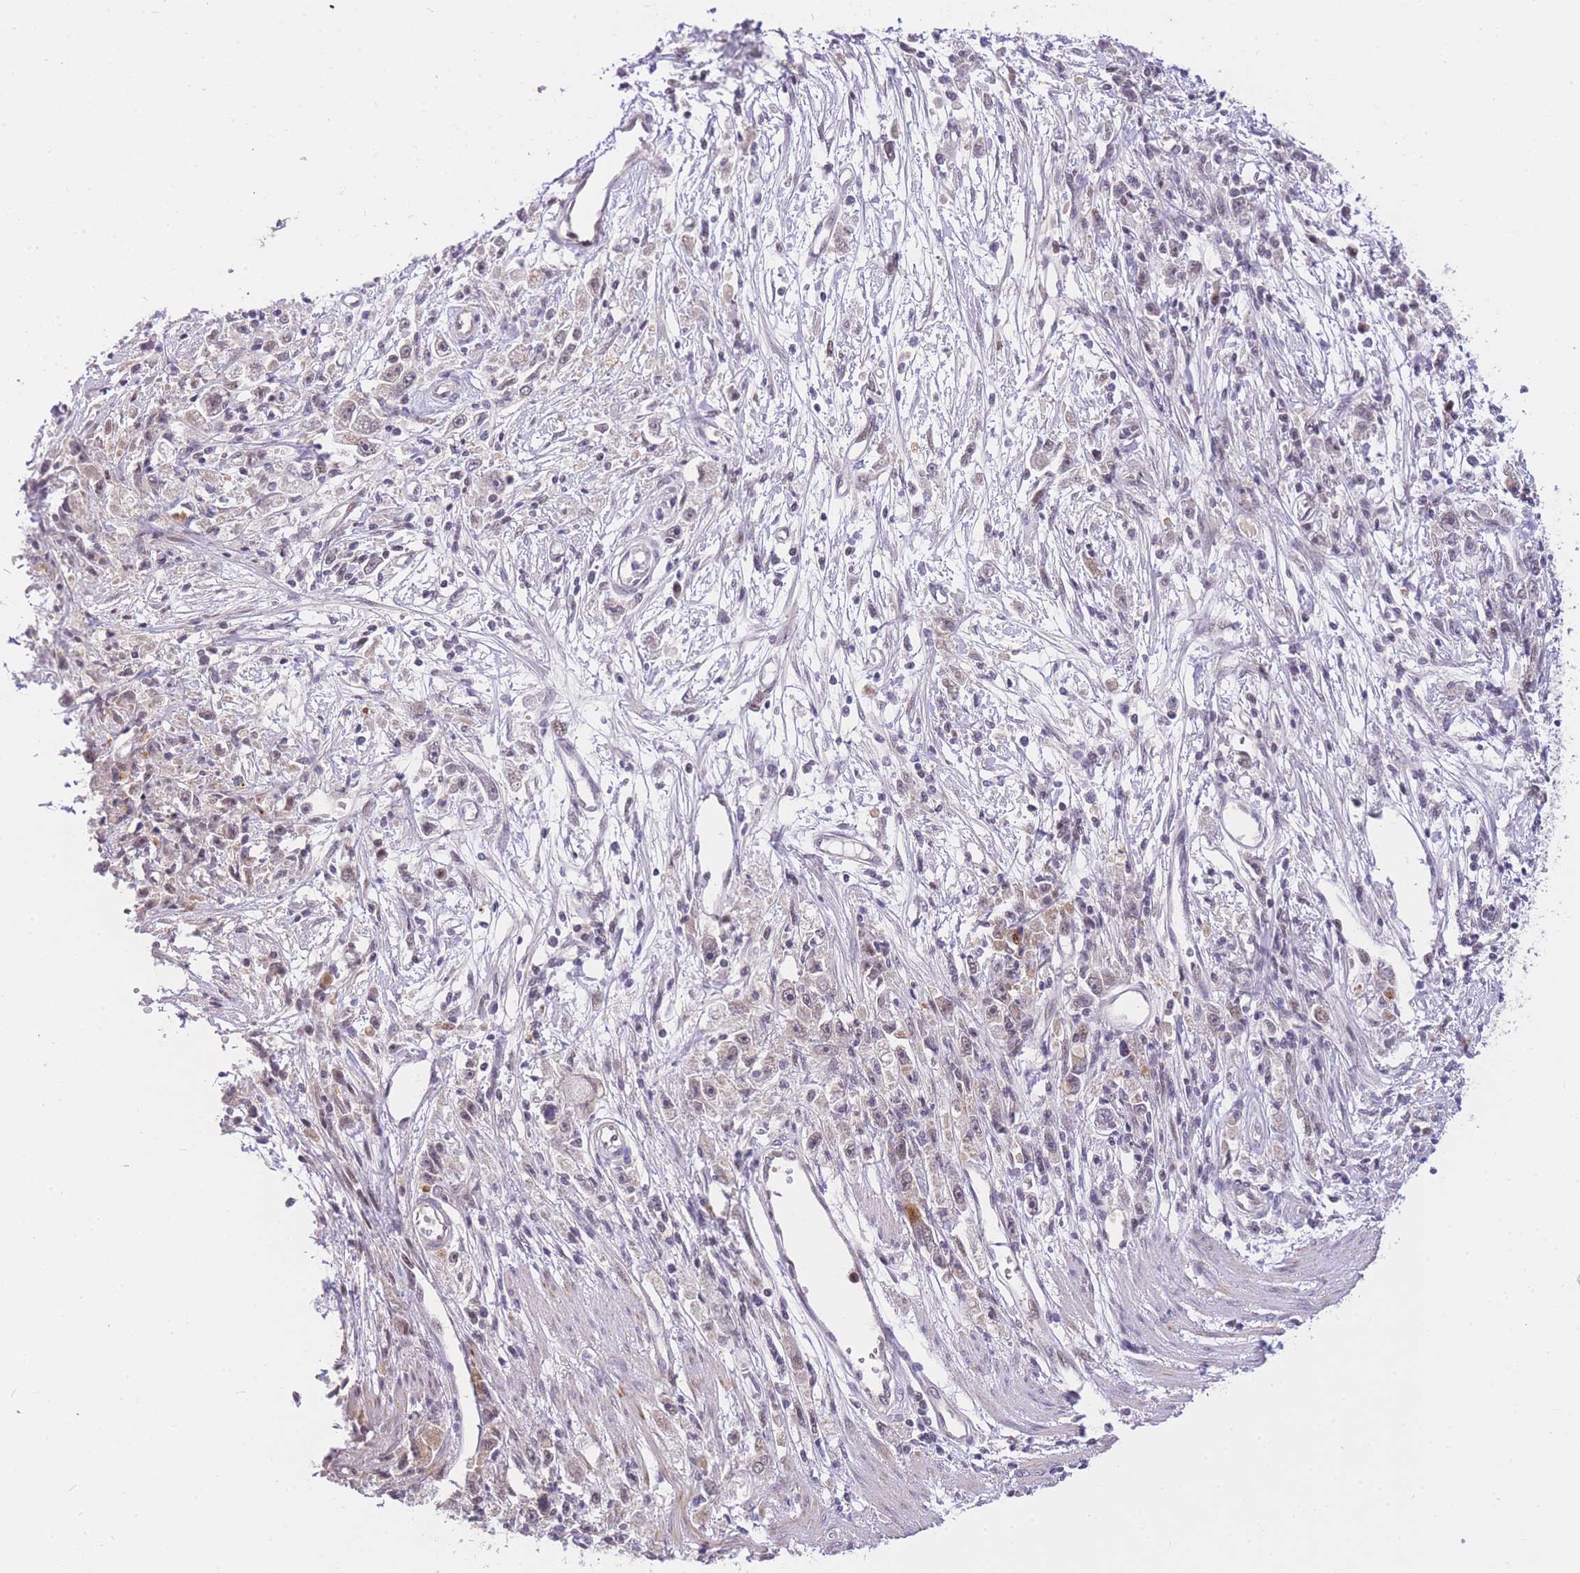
{"staining": {"intensity": "weak", "quantity": "<25%", "location": "nuclear"}, "tissue": "stomach cancer", "cell_type": "Tumor cells", "image_type": "cancer", "snomed": [{"axis": "morphology", "description": "Adenocarcinoma, NOS"}, {"axis": "topography", "description": "Stomach"}], "caption": "The immunohistochemistry (IHC) histopathology image has no significant positivity in tumor cells of adenocarcinoma (stomach) tissue.", "gene": "SLC35F2", "patient": {"sex": "female", "age": 59}}